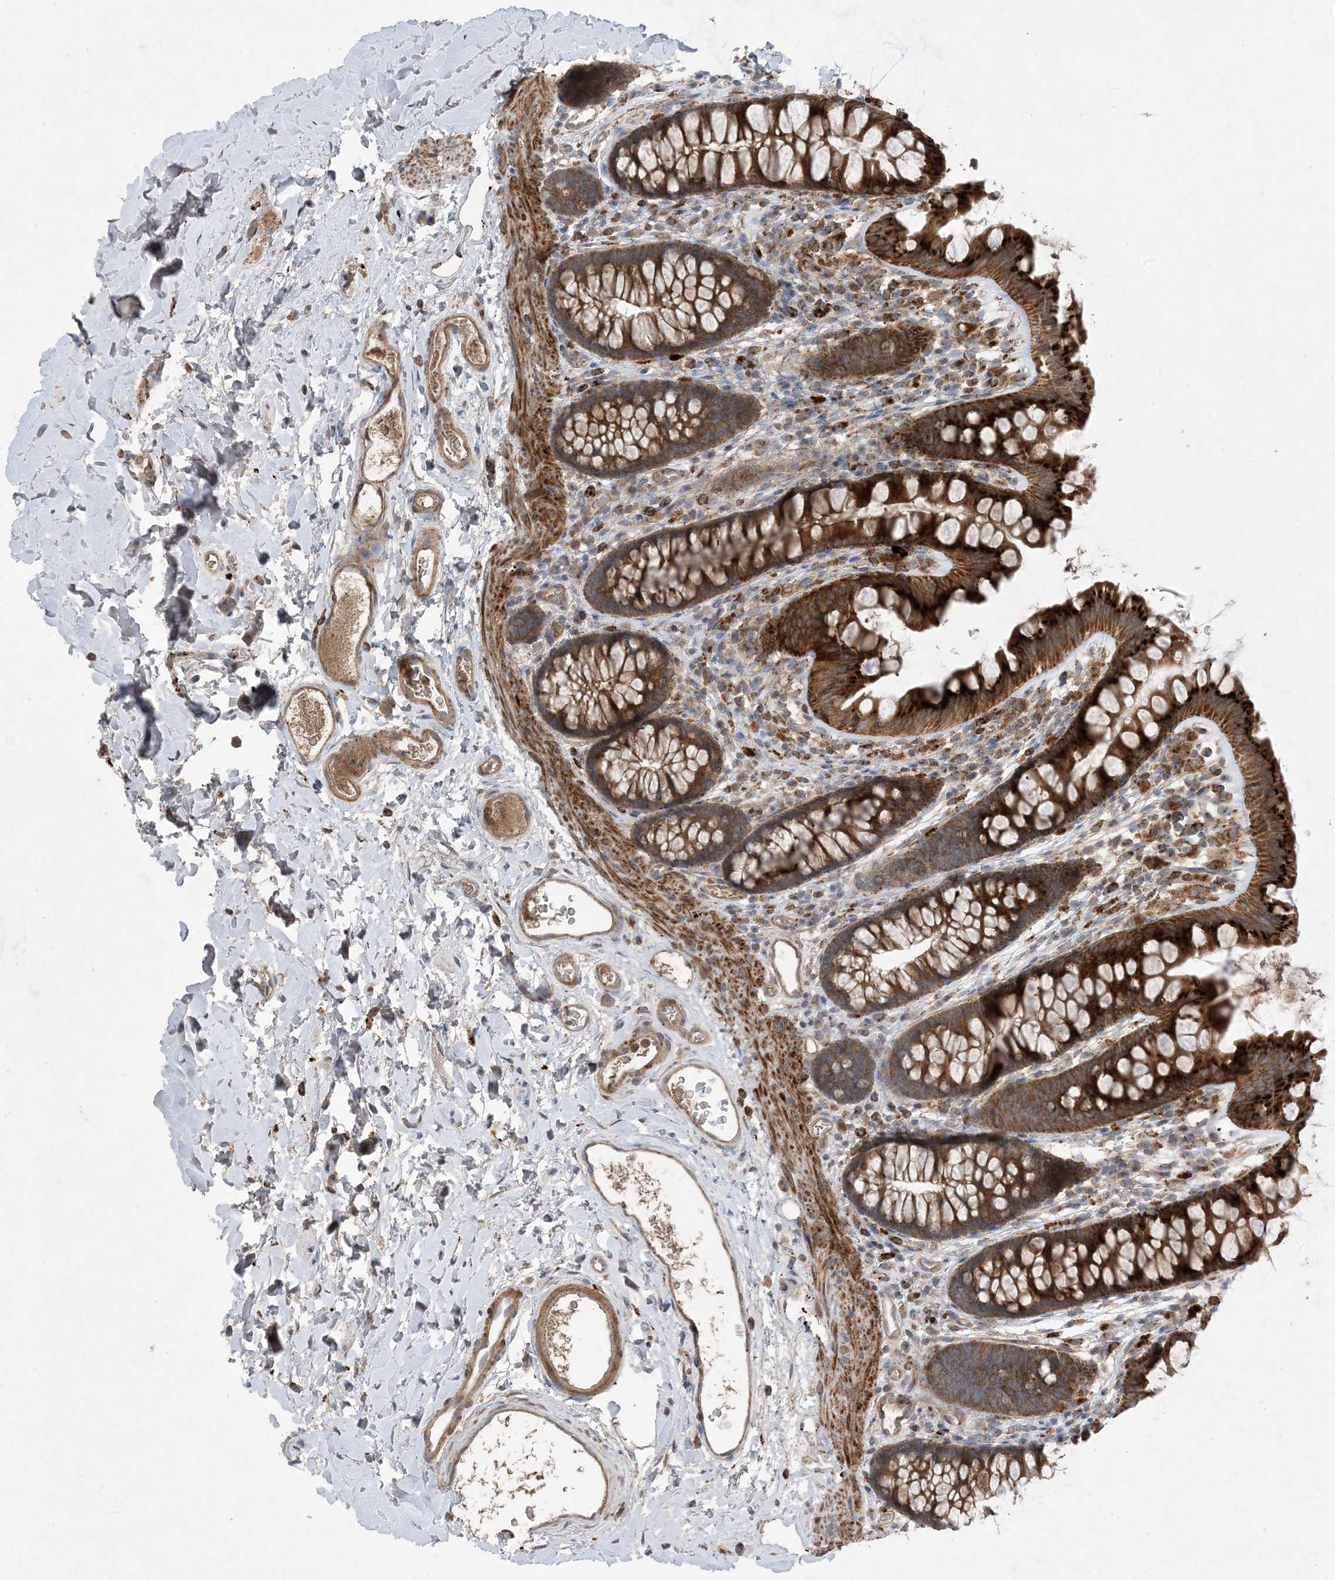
{"staining": {"intensity": "moderate", "quantity": ">75%", "location": "cytoplasmic/membranous"}, "tissue": "colon", "cell_type": "Endothelial cells", "image_type": "normal", "snomed": [{"axis": "morphology", "description": "Normal tissue, NOS"}, {"axis": "topography", "description": "Colon"}], "caption": "Moderate cytoplasmic/membranous staining for a protein is appreciated in approximately >75% of endothelial cells of normal colon using immunohistochemistry.", "gene": "MASP2", "patient": {"sex": "female", "age": 62}}